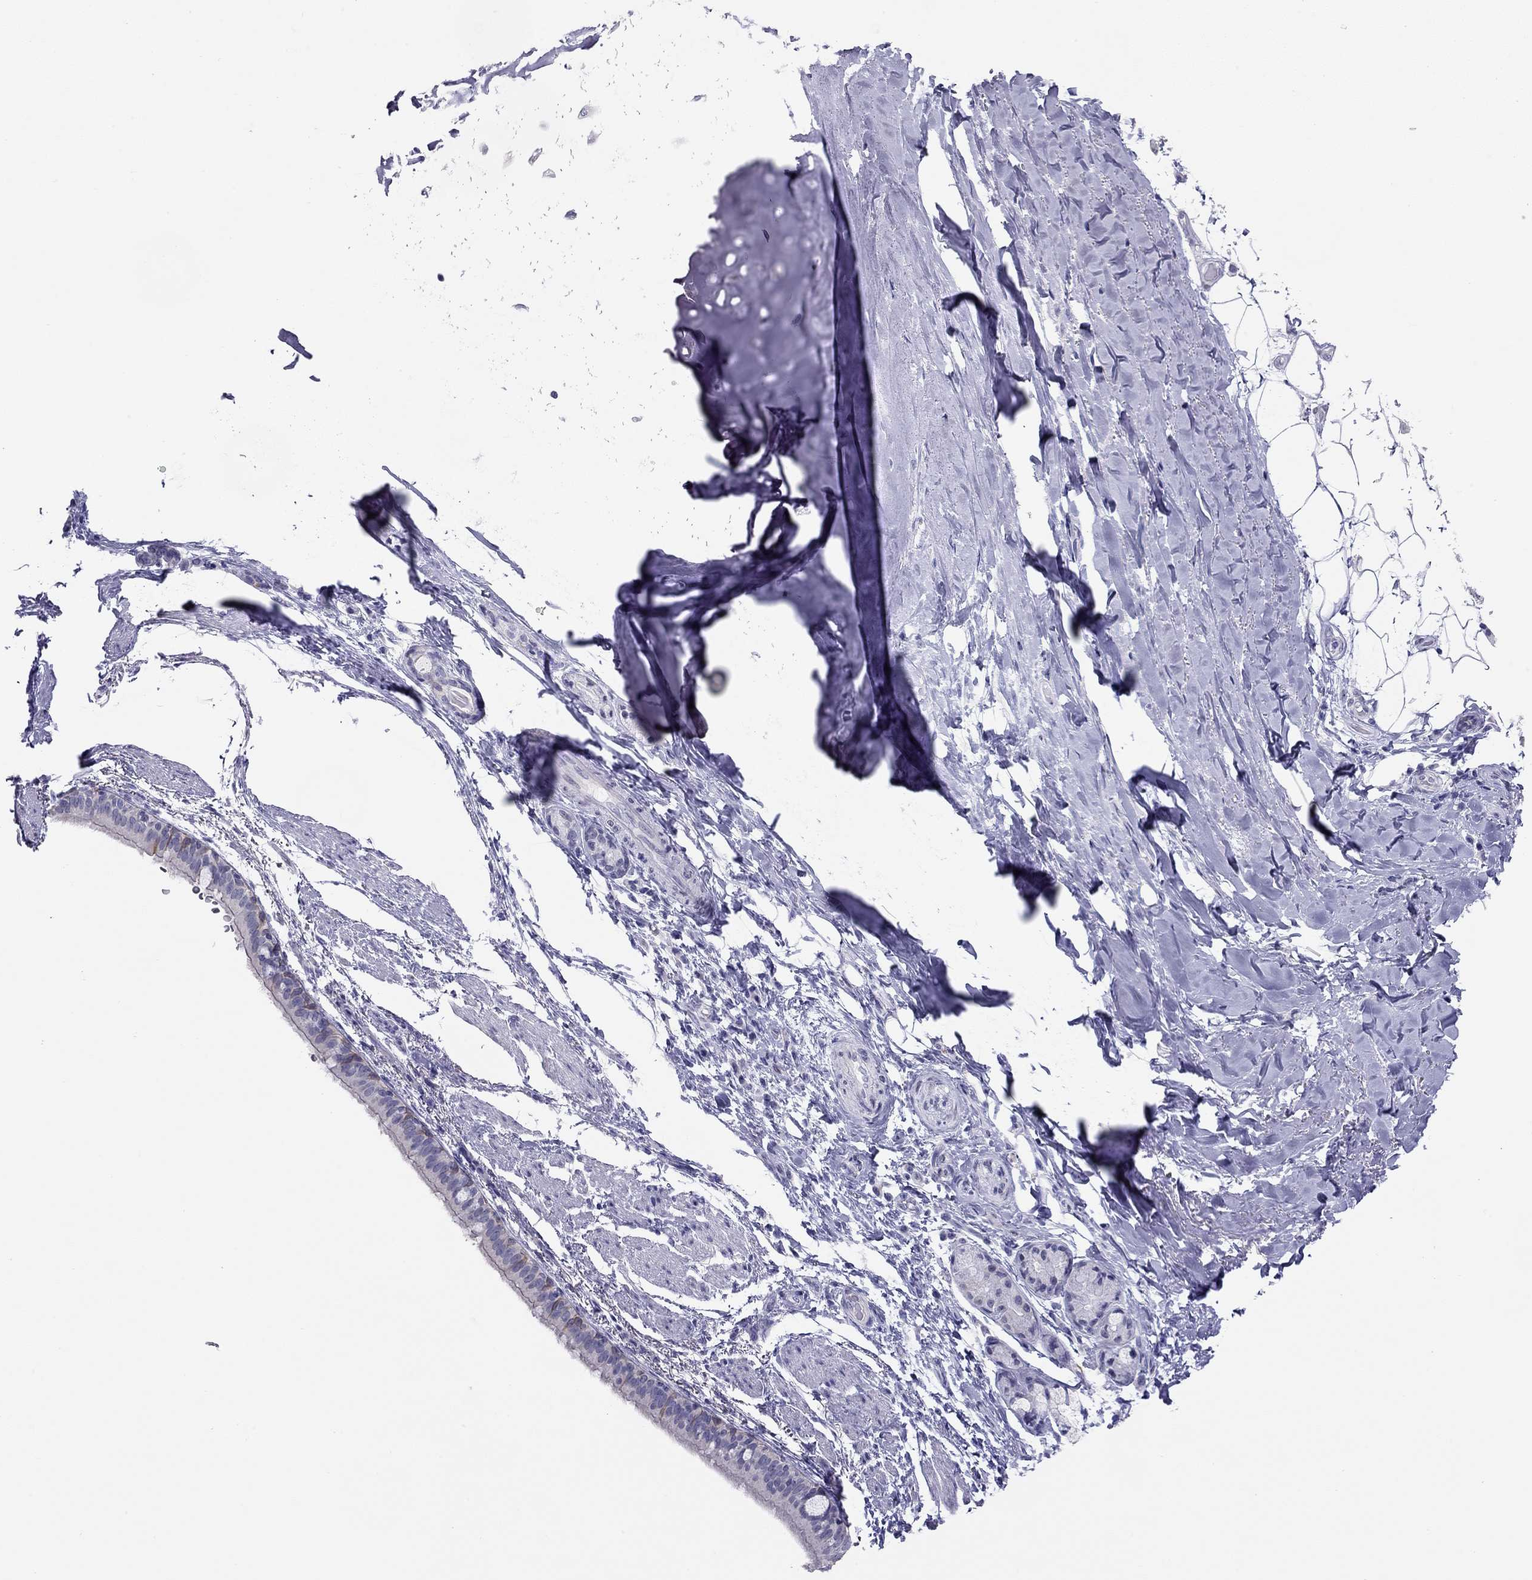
{"staining": {"intensity": "negative", "quantity": "none", "location": "none"}, "tissue": "bronchus", "cell_type": "Respiratory epithelial cells", "image_type": "normal", "snomed": [{"axis": "morphology", "description": "Normal tissue, NOS"}, {"axis": "morphology", "description": "Squamous cell carcinoma, NOS"}, {"axis": "topography", "description": "Bronchus"}, {"axis": "topography", "description": "Lung"}], "caption": "The immunohistochemistry image has no significant positivity in respiratory epithelial cells of bronchus.", "gene": "KCNV2", "patient": {"sex": "male", "age": 69}}